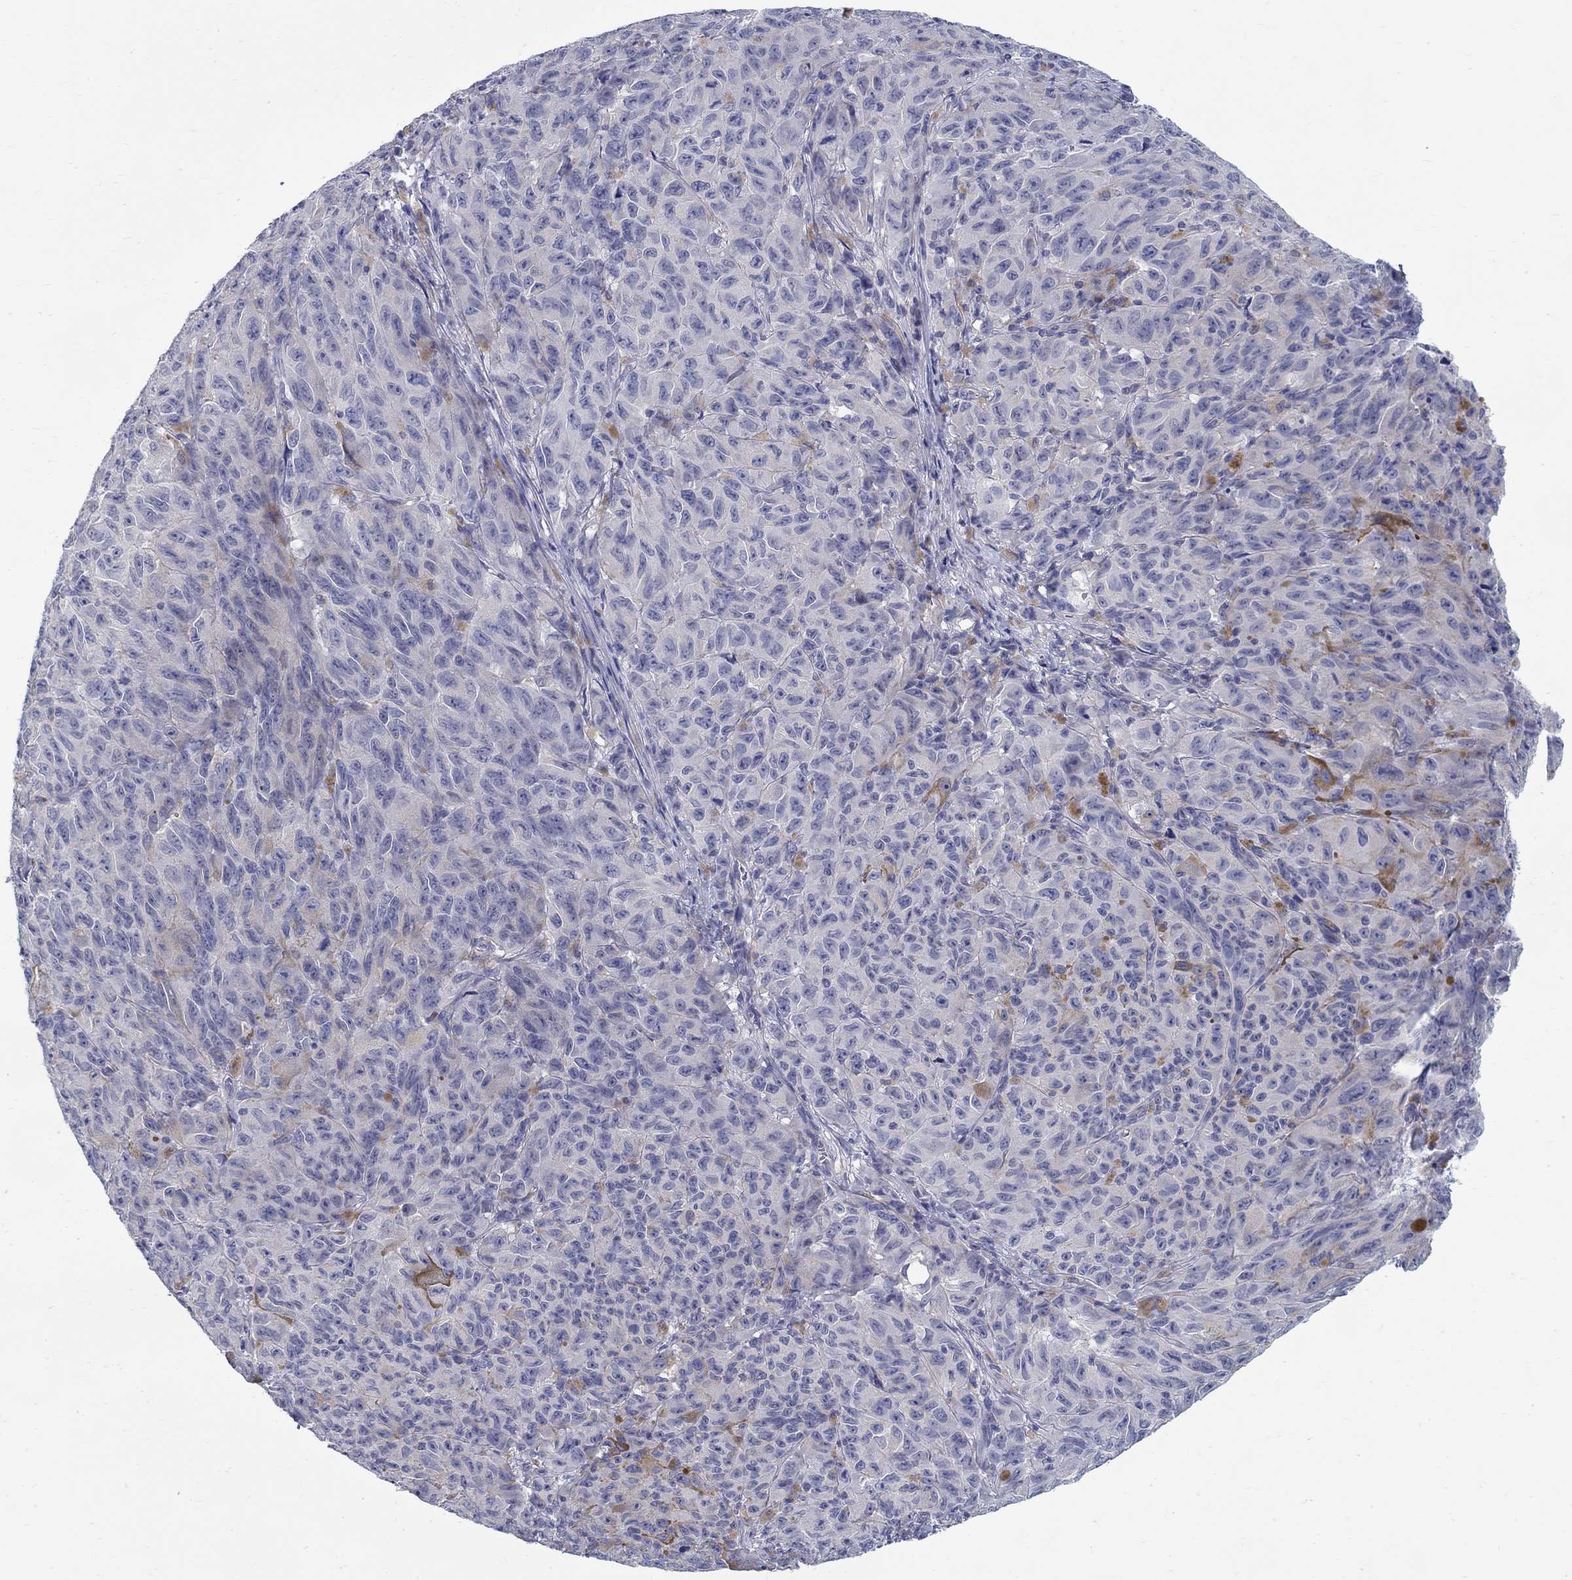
{"staining": {"intensity": "negative", "quantity": "none", "location": "none"}, "tissue": "melanoma", "cell_type": "Tumor cells", "image_type": "cancer", "snomed": [{"axis": "morphology", "description": "Malignant melanoma, NOS"}, {"axis": "topography", "description": "Vulva, labia, clitoris and Bartholin´s gland, NO"}], "caption": "High magnification brightfield microscopy of melanoma stained with DAB (3,3'-diaminobenzidine) (brown) and counterstained with hematoxylin (blue): tumor cells show no significant expression.", "gene": "ABCA4", "patient": {"sex": "female", "age": 75}}